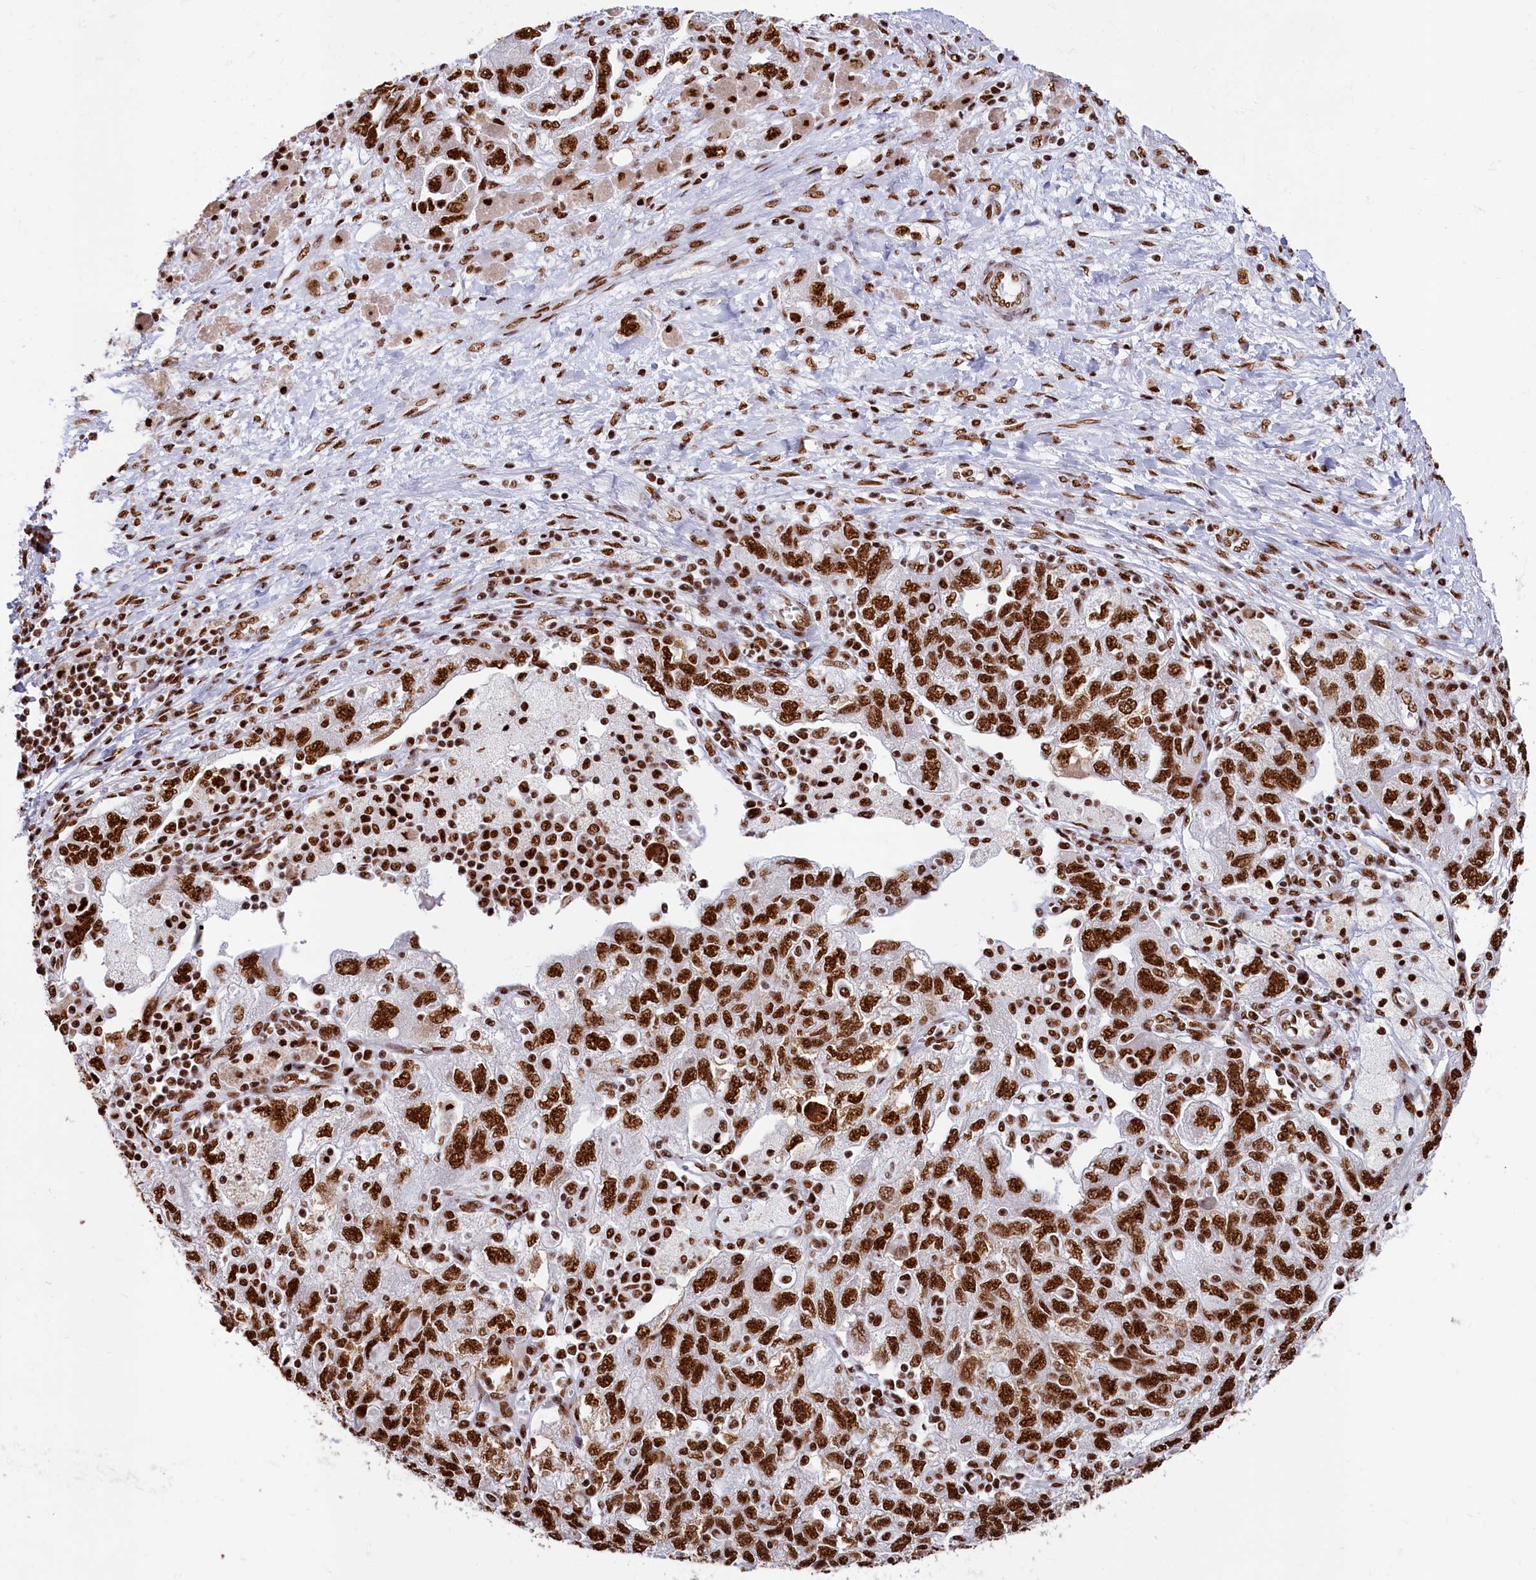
{"staining": {"intensity": "strong", "quantity": ">75%", "location": "nuclear"}, "tissue": "ovarian cancer", "cell_type": "Tumor cells", "image_type": "cancer", "snomed": [{"axis": "morphology", "description": "Carcinoma, NOS"}, {"axis": "morphology", "description": "Cystadenocarcinoma, serous, NOS"}, {"axis": "topography", "description": "Ovary"}], "caption": "A histopathology image of human serous cystadenocarcinoma (ovarian) stained for a protein exhibits strong nuclear brown staining in tumor cells. (DAB IHC, brown staining for protein, blue staining for nuclei).", "gene": "SNRNP70", "patient": {"sex": "female", "age": 69}}